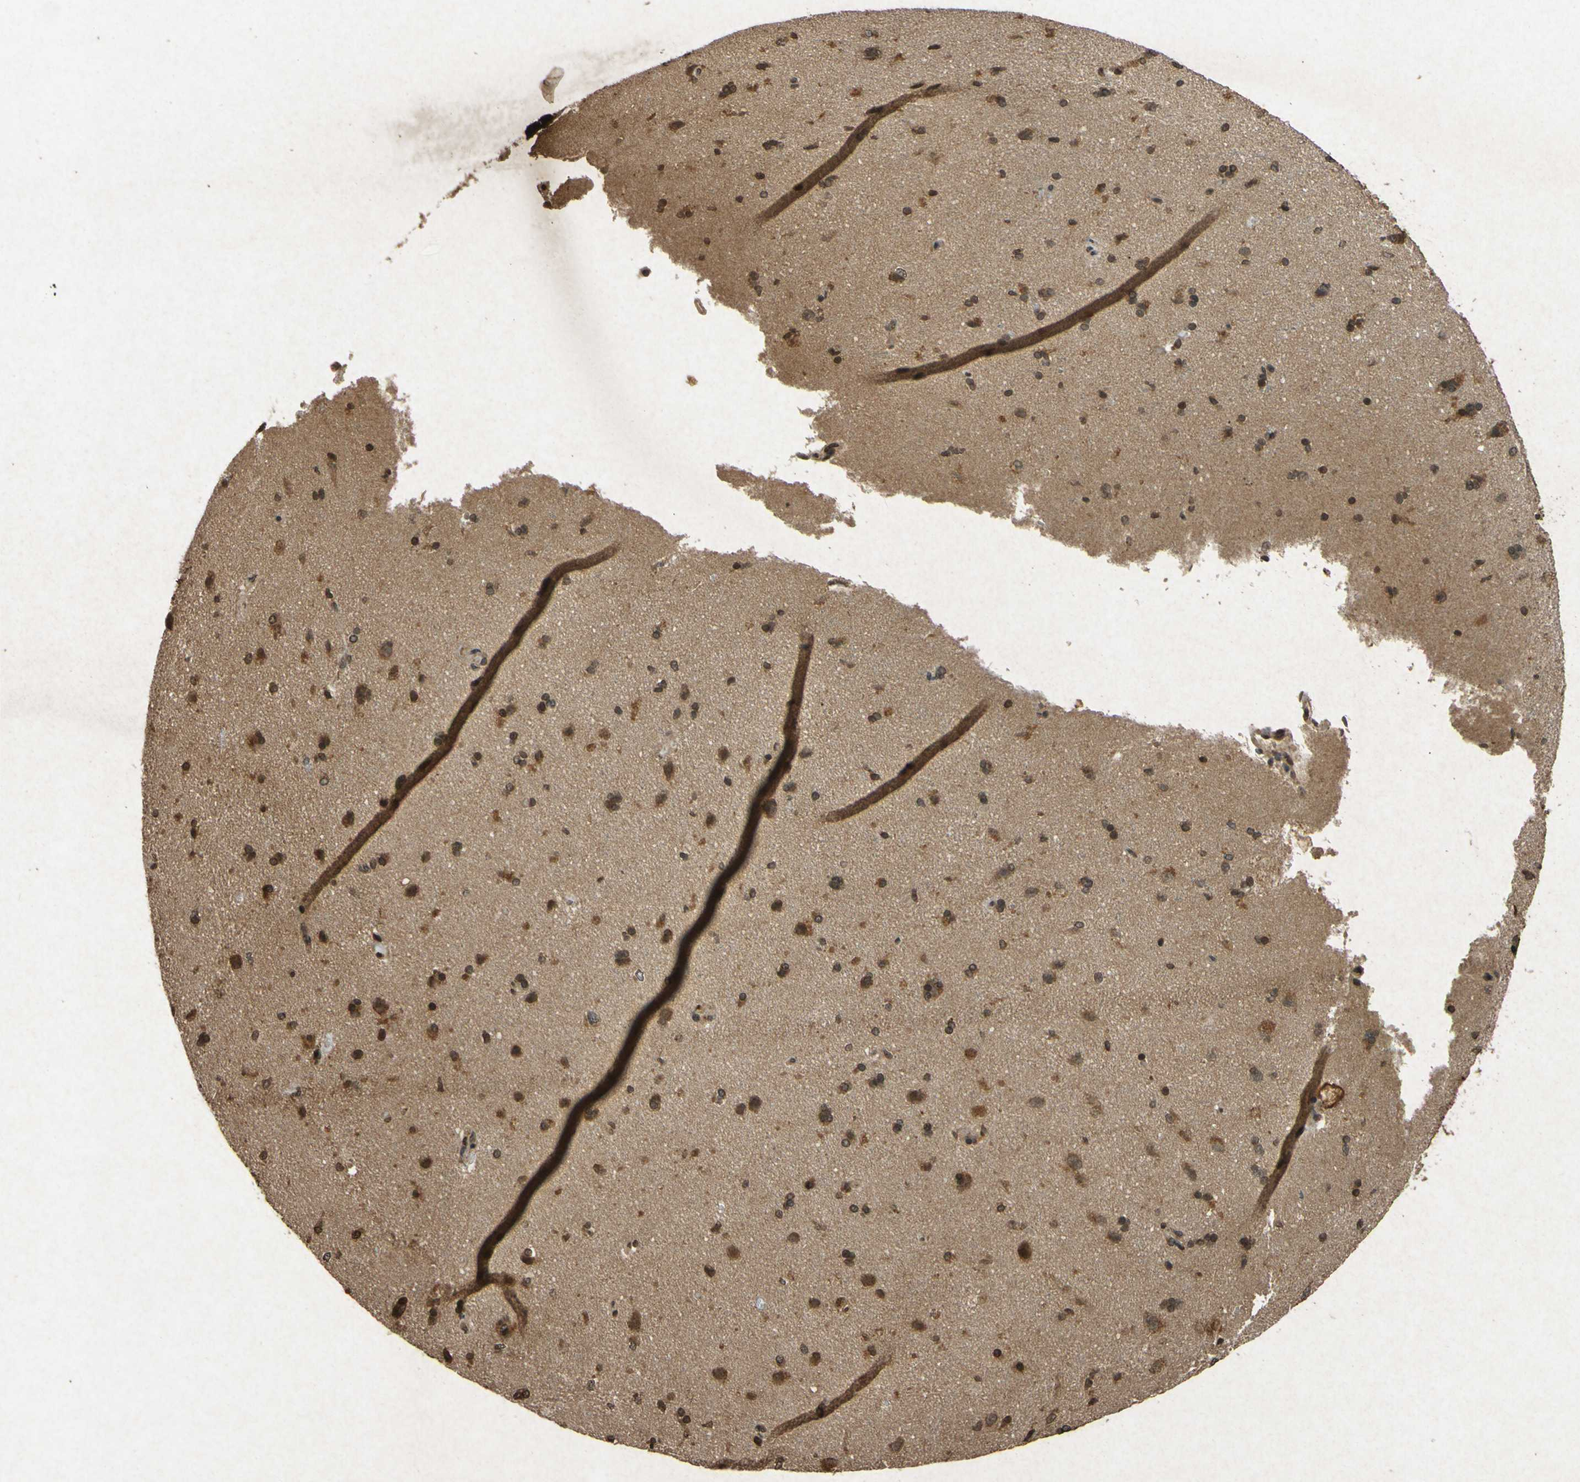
{"staining": {"intensity": "moderate", "quantity": ">75%", "location": "cytoplasmic/membranous,nuclear"}, "tissue": "cerebral cortex", "cell_type": "Endothelial cells", "image_type": "normal", "snomed": [{"axis": "morphology", "description": "Normal tissue, NOS"}, {"axis": "topography", "description": "Cerebral cortex"}], "caption": "Cerebral cortex stained with DAB (3,3'-diaminobenzidine) IHC demonstrates medium levels of moderate cytoplasmic/membranous,nuclear staining in approximately >75% of endothelial cells.", "gene": "ATP6V1H", "patient": {"sex": "male", "age": 62}}